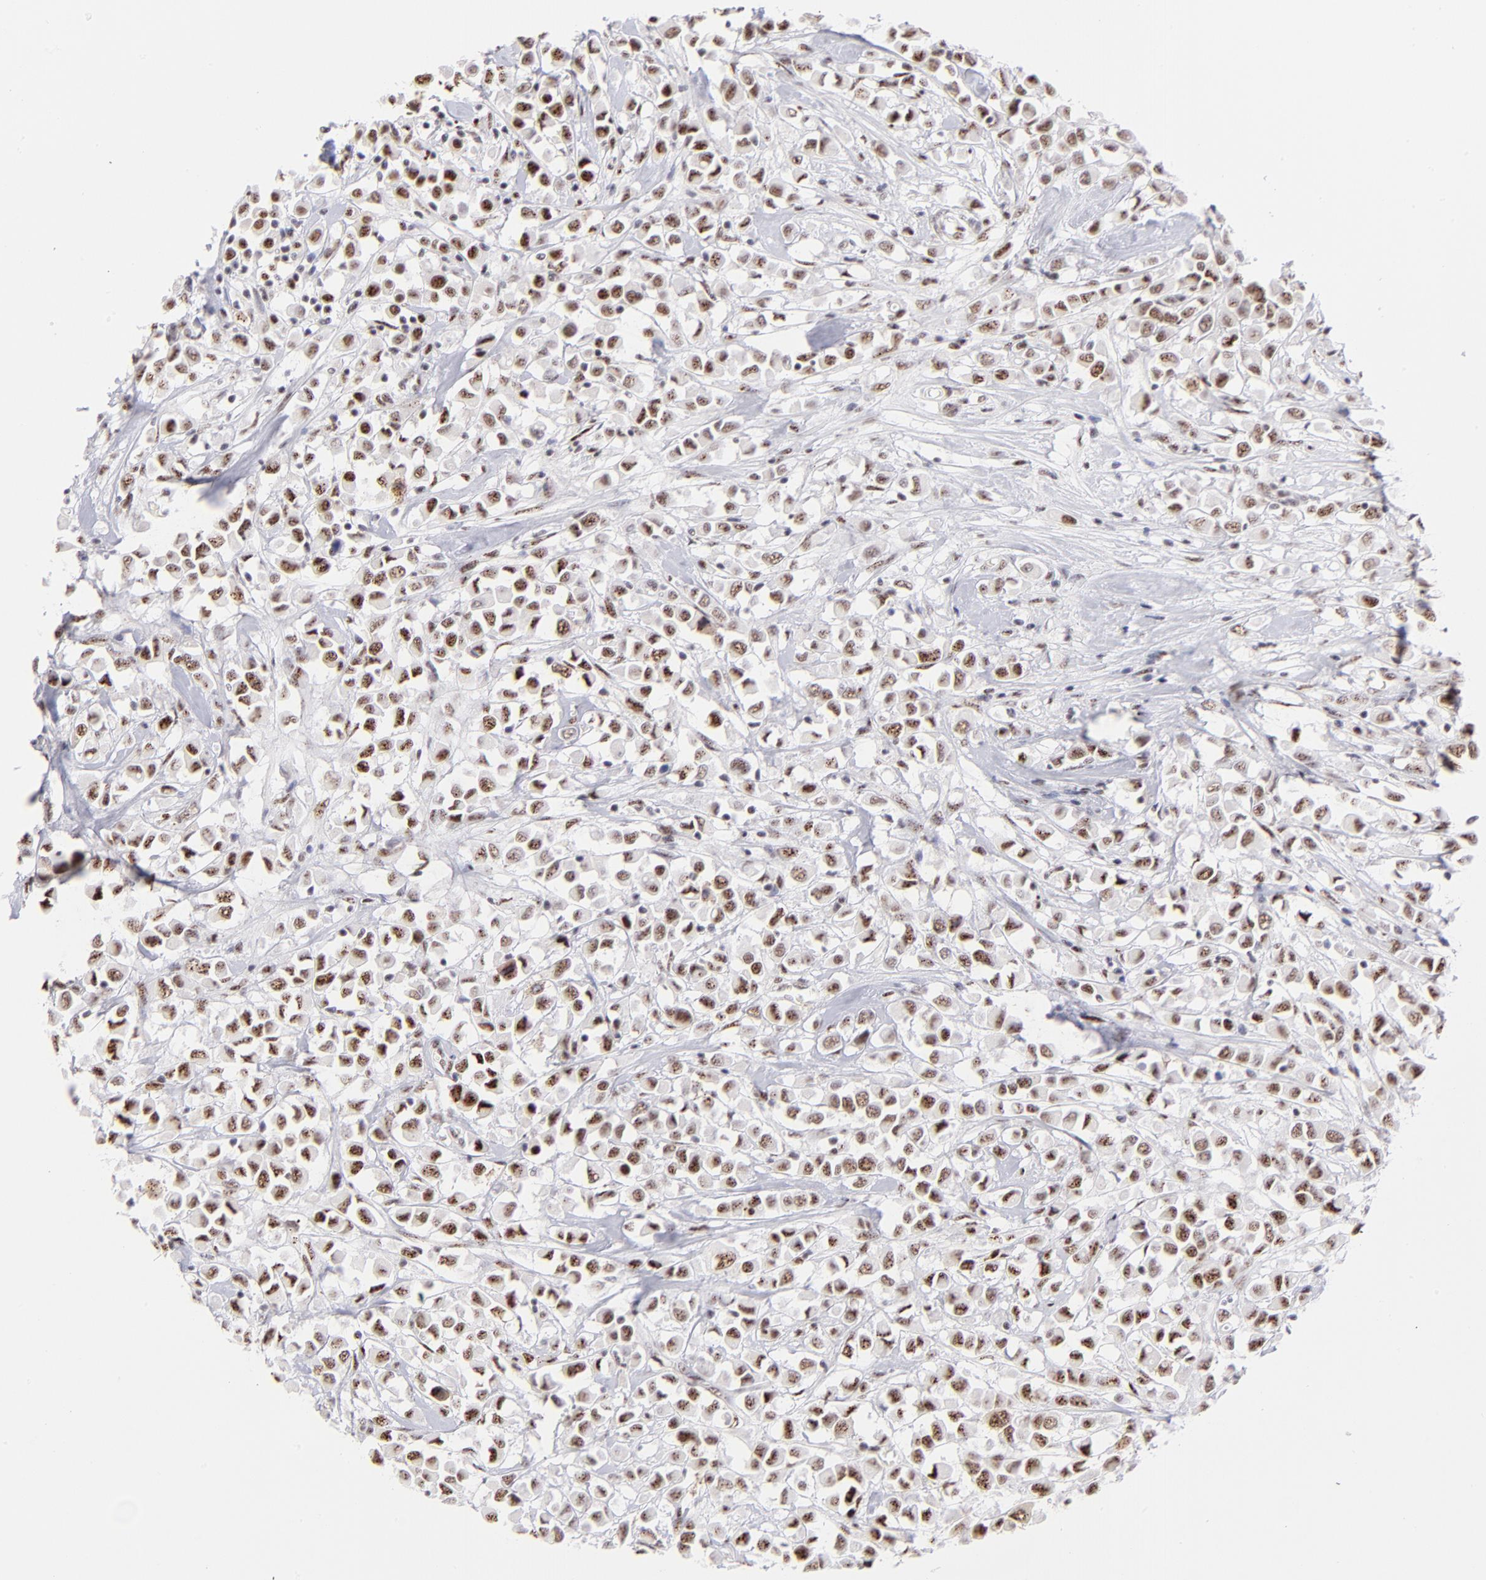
{"staining": {"intensity": "moderate", "quantity": ">75%", "location": "nuclear"}, "tissue": "breast cancer", "cell_type": "Tumor cells", "image_type": "cancer", "snomed": [{"axis": "morphology", "description": "Duct carcinoma"}, {"axis": "topography", "description": "Breast"}], "caption": "The immunohistochemical stain shows moderate nuclear expression in tumor cells of breast intraductal carcinoma tissue.", "gene": "CDC25C", "patient": {"sex": "female", "age": 61}}